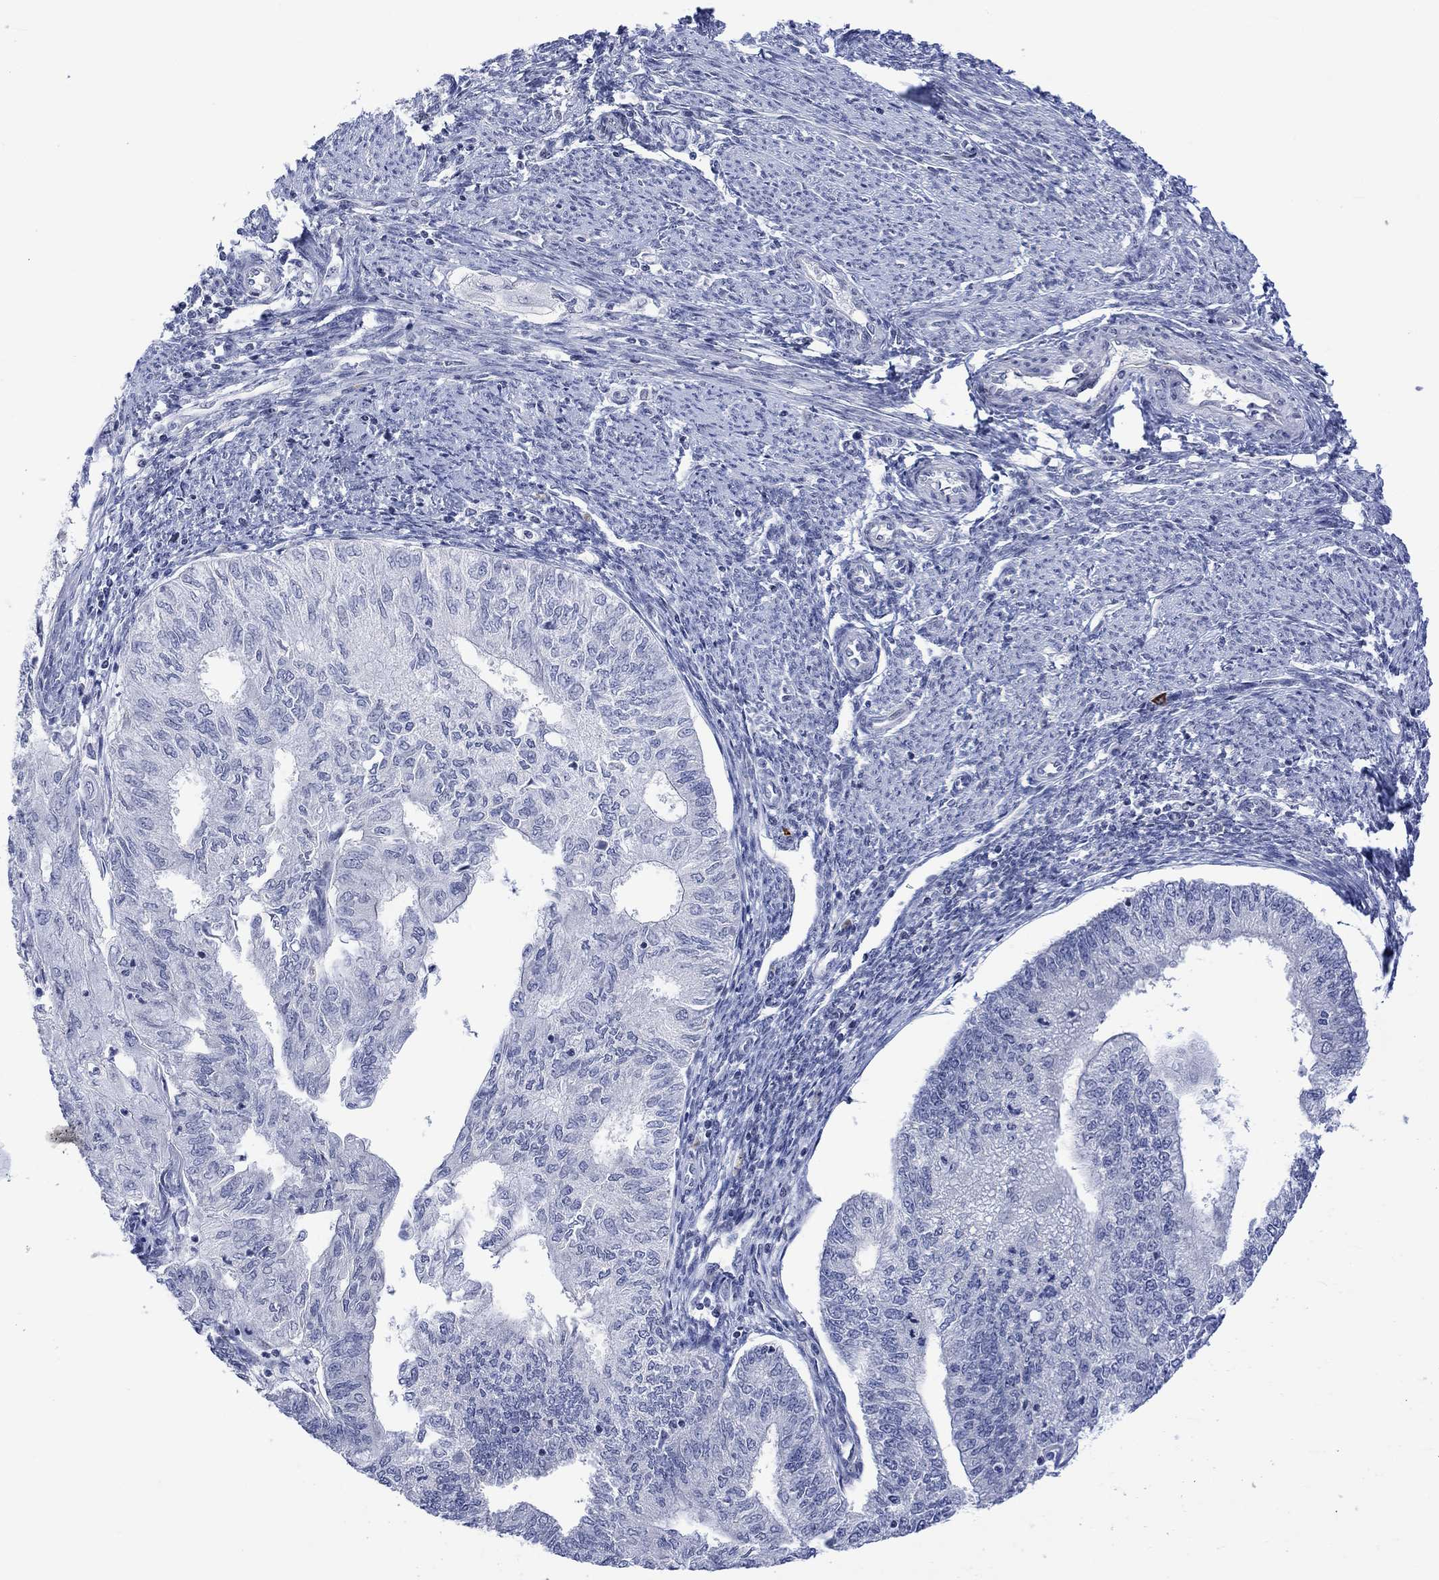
{"staining": {"intensity": "negative", "quantity": "none", "location": "none"}, "tissue": "endometrial cancer", "cell_type": "Tumor cells", "image_type": "cancer", "snomed": [{"axis": "morphology", "description": "Adenocarcinoma, NOS"}, {"axis": "topography", "description": "Endometrium"}], "caption": "IHC histopathology image of human endometrial cancer (adenocarcinoma) stained for a protein (brown), which shows no expression in tumor cells.", "gene": "DCX", "patient": {"sex": "female", "age": 59}}